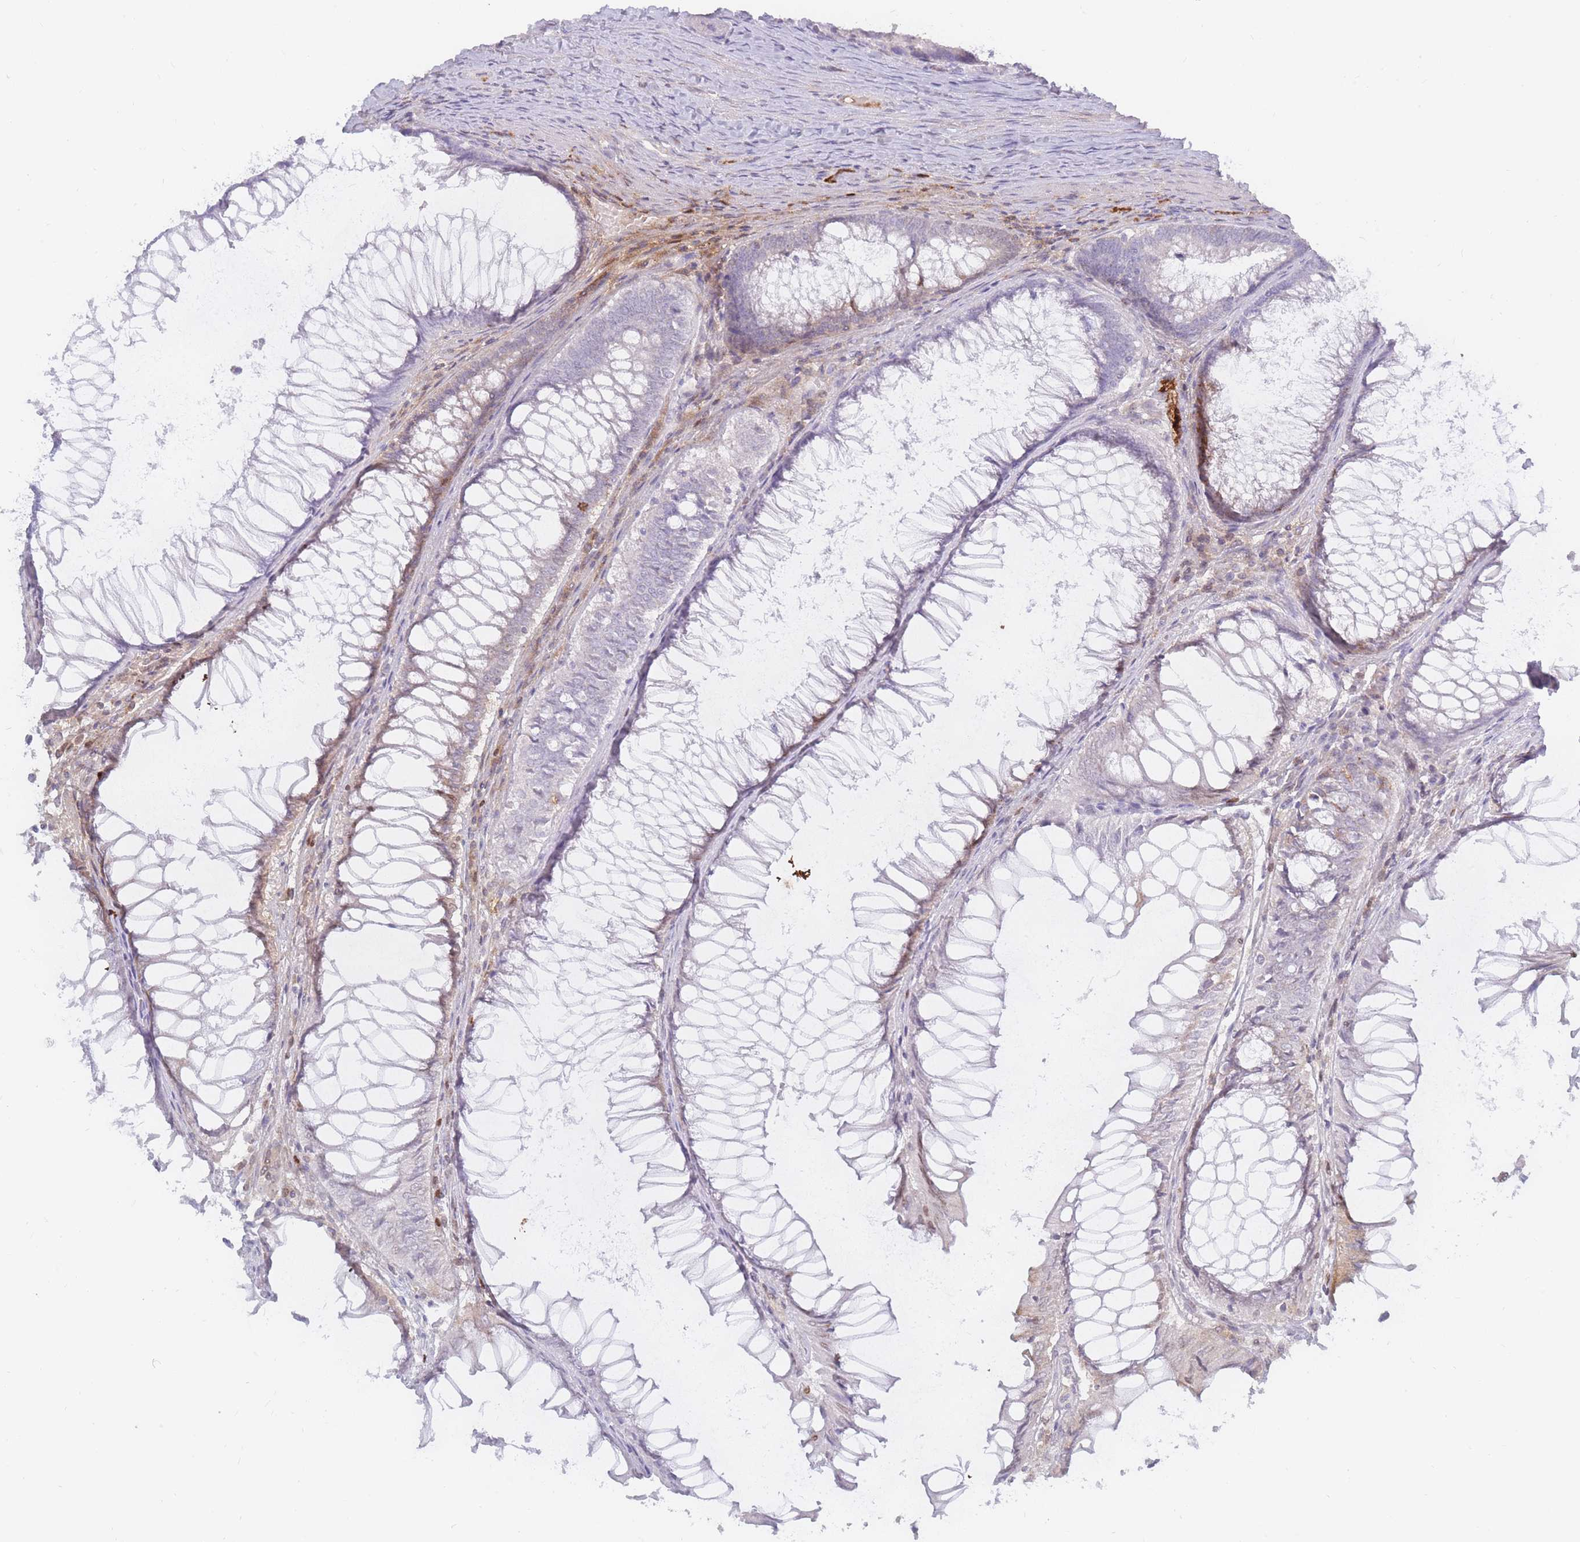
{"staining": {"intensity": "negative", "quantity": "none", "location": "none"}, "tissue": "colorectal cancer", "cell_type": "Tumor cells", "image_type": "cancer", "snomed": [{"axis": "morphology", "description": "Adenocarcinoma, NOS"}, {"axis": "topography", "description": "Colon"}], "caption": "Colorectal cancer was stained to show a protein in brown. There is no significant staining in tumor cells.", "gene": "PRG4", "patient": {"sex": "female", "age": 67}}